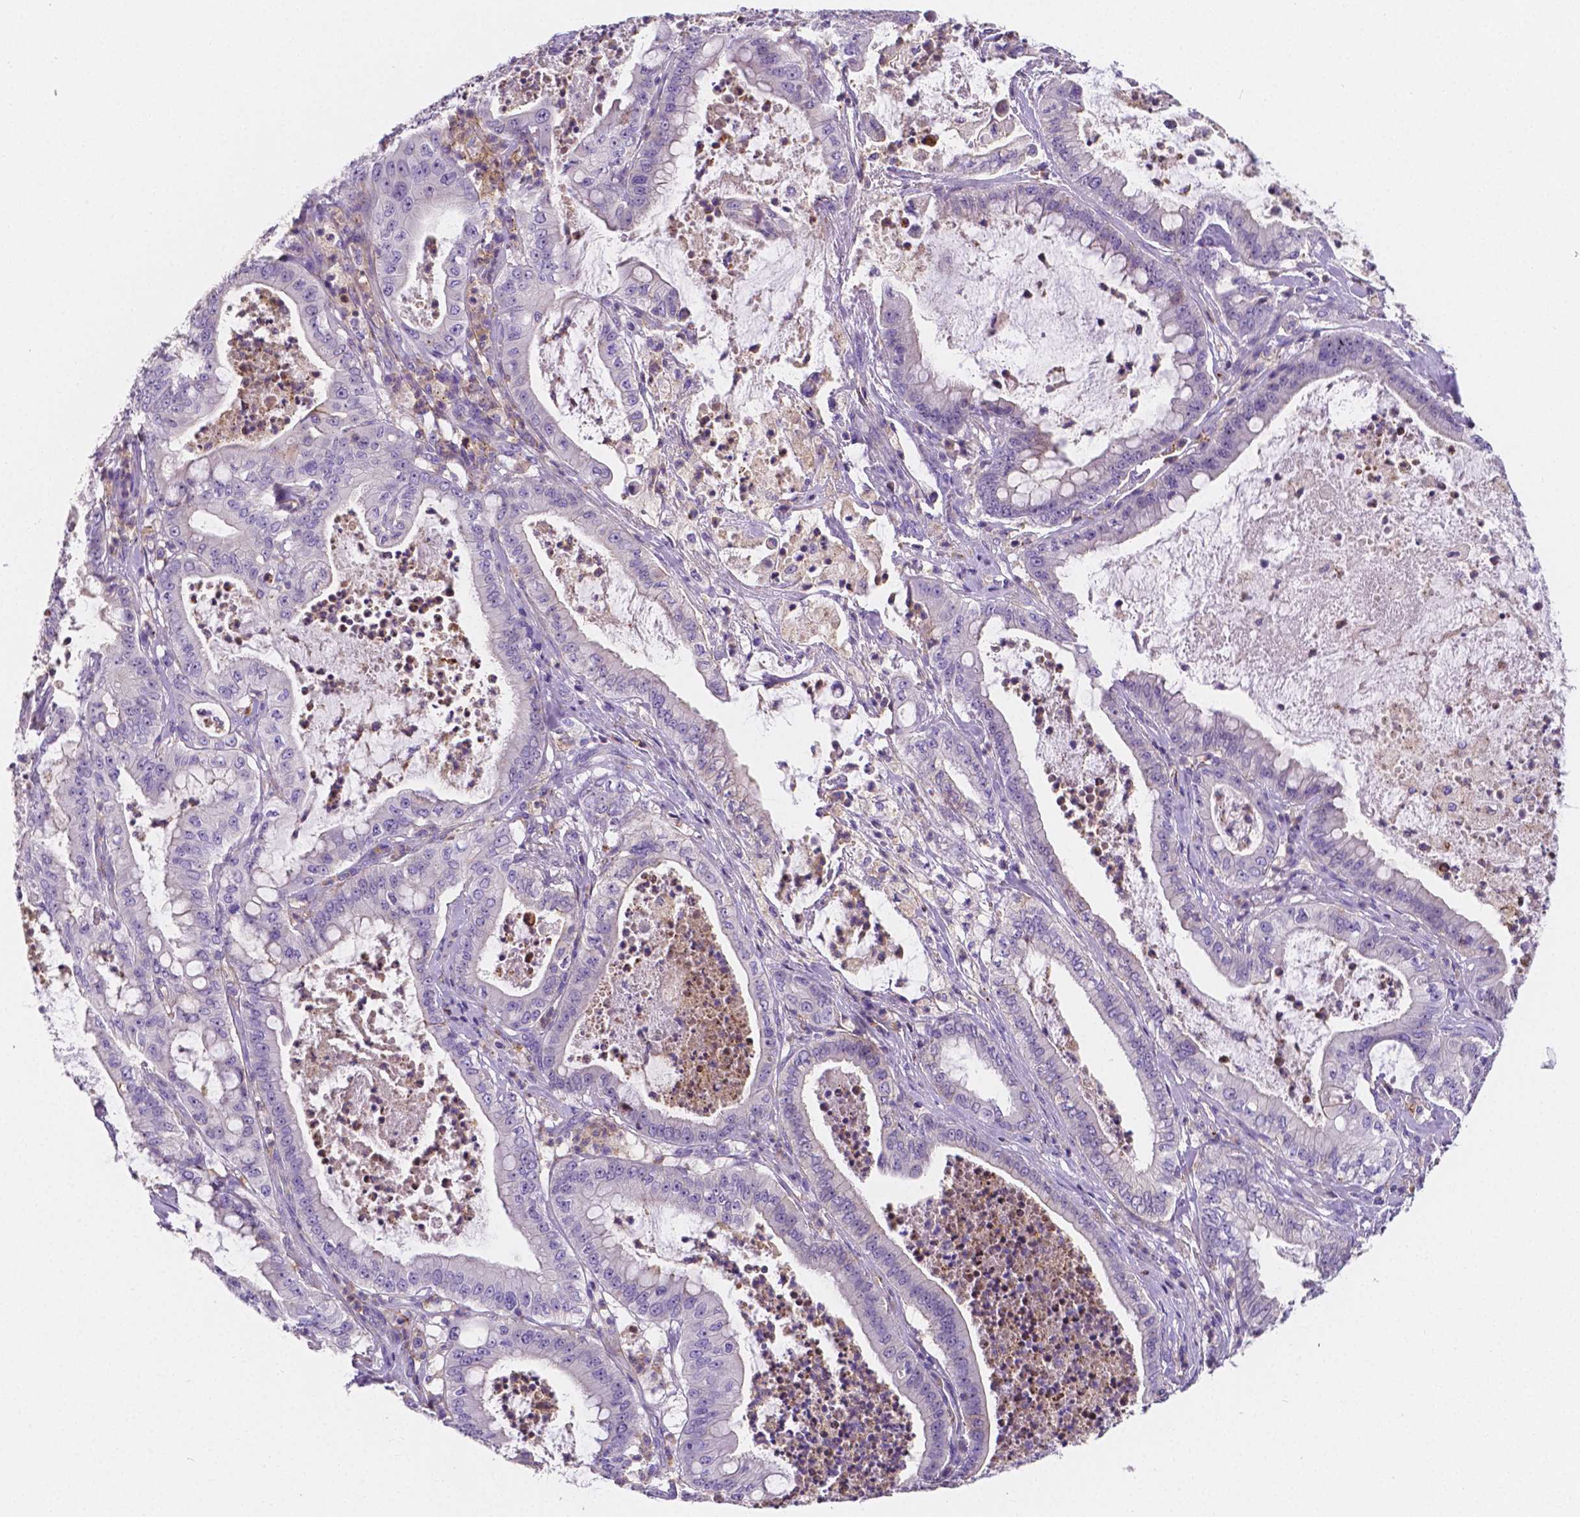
{"staining": {"intensity": "negative", "quantity": "none", "location": "none"}, "tissue": "pancreatic cancer", "cell_type": "Tumor cells", "image_type": "cancer", "snomed": [{"axis": "morphology", "description": "Adenocarcinoma, NOS"}, {"axis": "topography", "description": "Pancreas"}], "caption": "This is an immunohistochemistry micrograph of pancreatic cancer. There is no positivity in tumor cells.", "gene": "GABRD", "patient": {"sex": "male", "age": 71}}